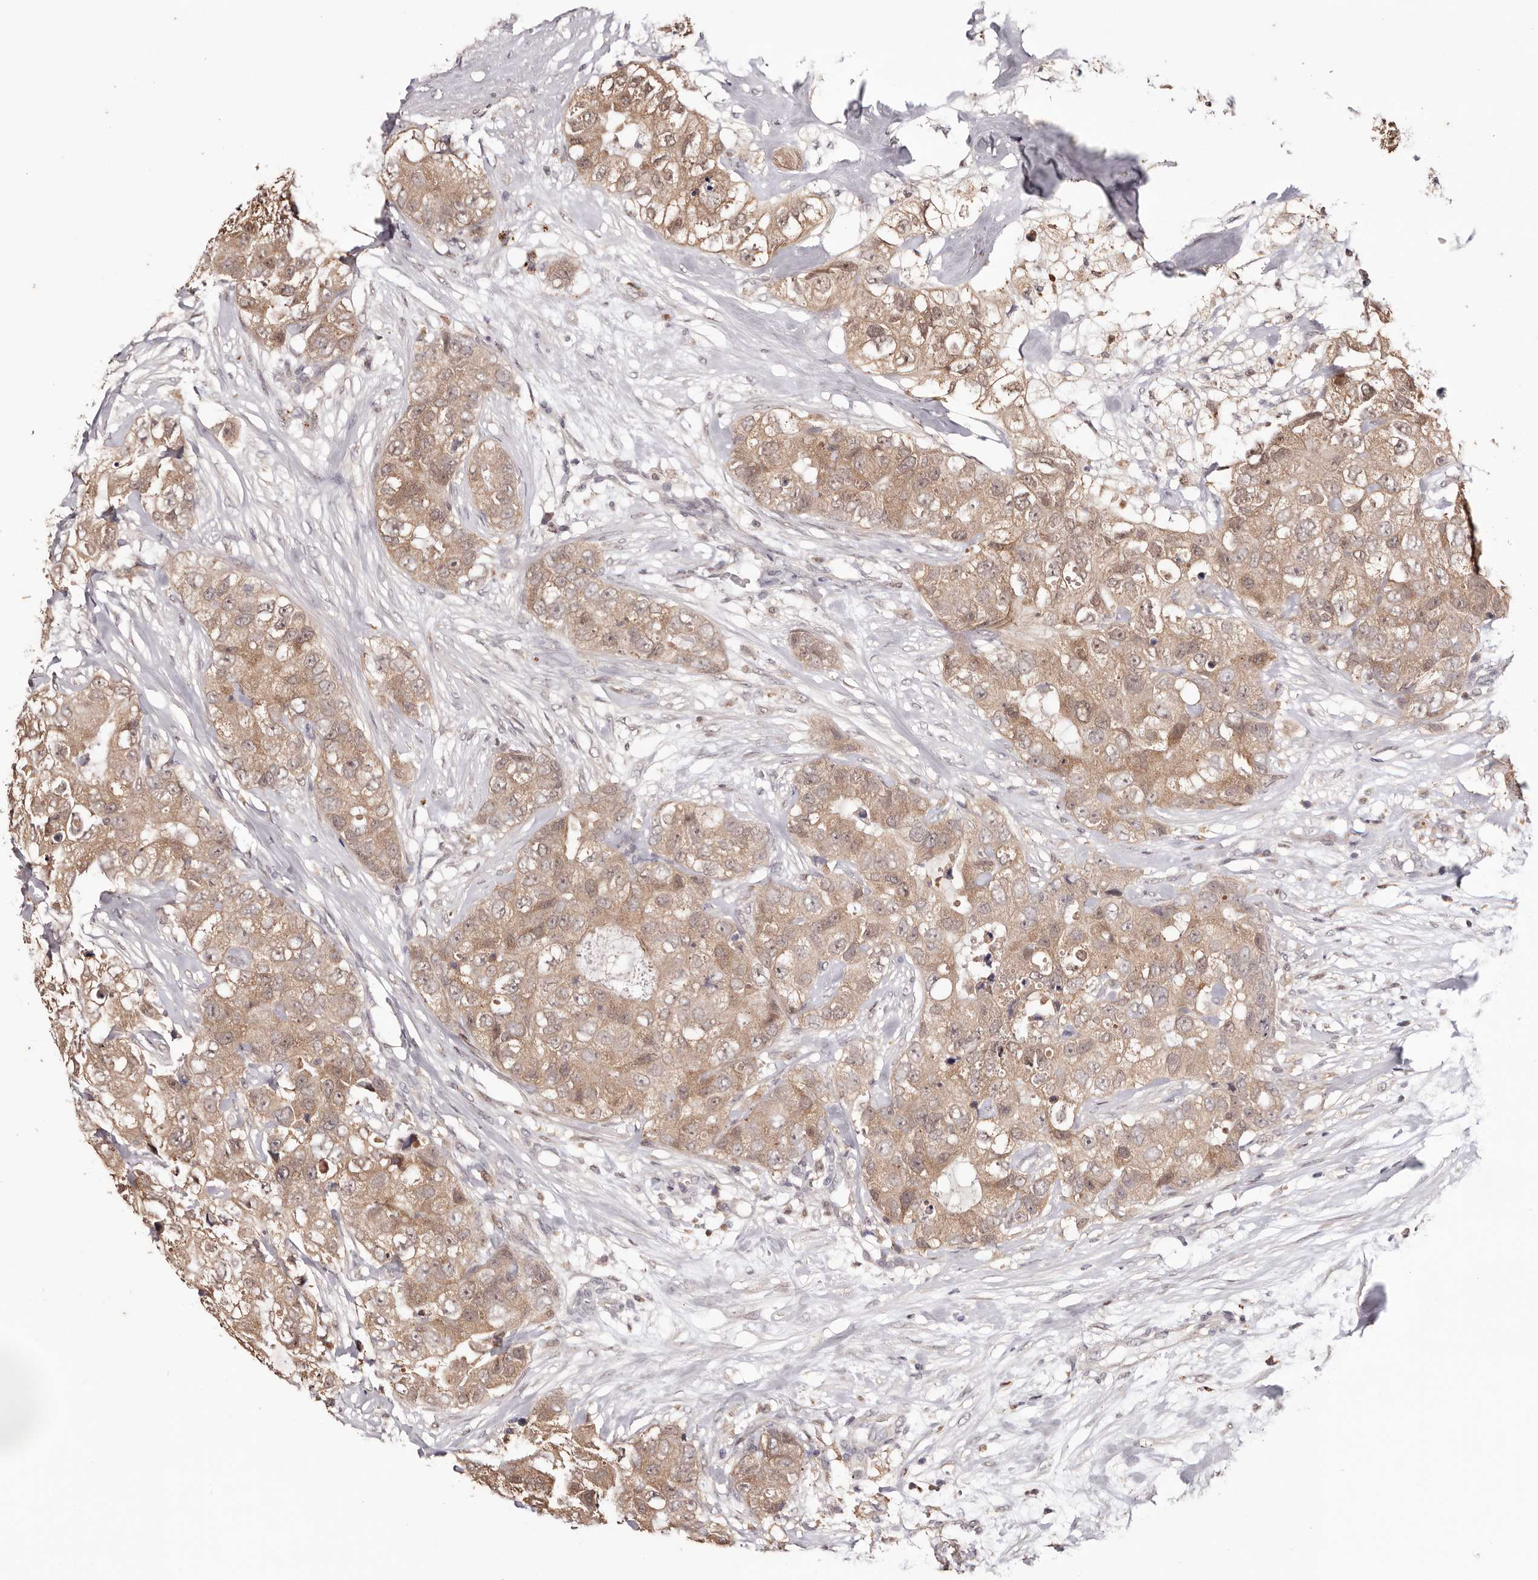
{"staining": {"intensity": "moderate", "quantity": ">75%", "location": "cytoplasmic/membranous"}, "tissue": "breast cancer", "cell_type": "Tumor cells", "image_type": "cancer", "snomed": [{"axis": "morphology", "description": "Duct carcinoma"}, {"axis": "topography", "description": "Breast"}], "caption": "An image of infiltrating ductal carcinoma (breast) stained for a protein exhibits moderate cytoplasmic/membranous brown staining in tumor cells.", "gene": "TYW3", "patient": {"sex": "female", "age": 62}}